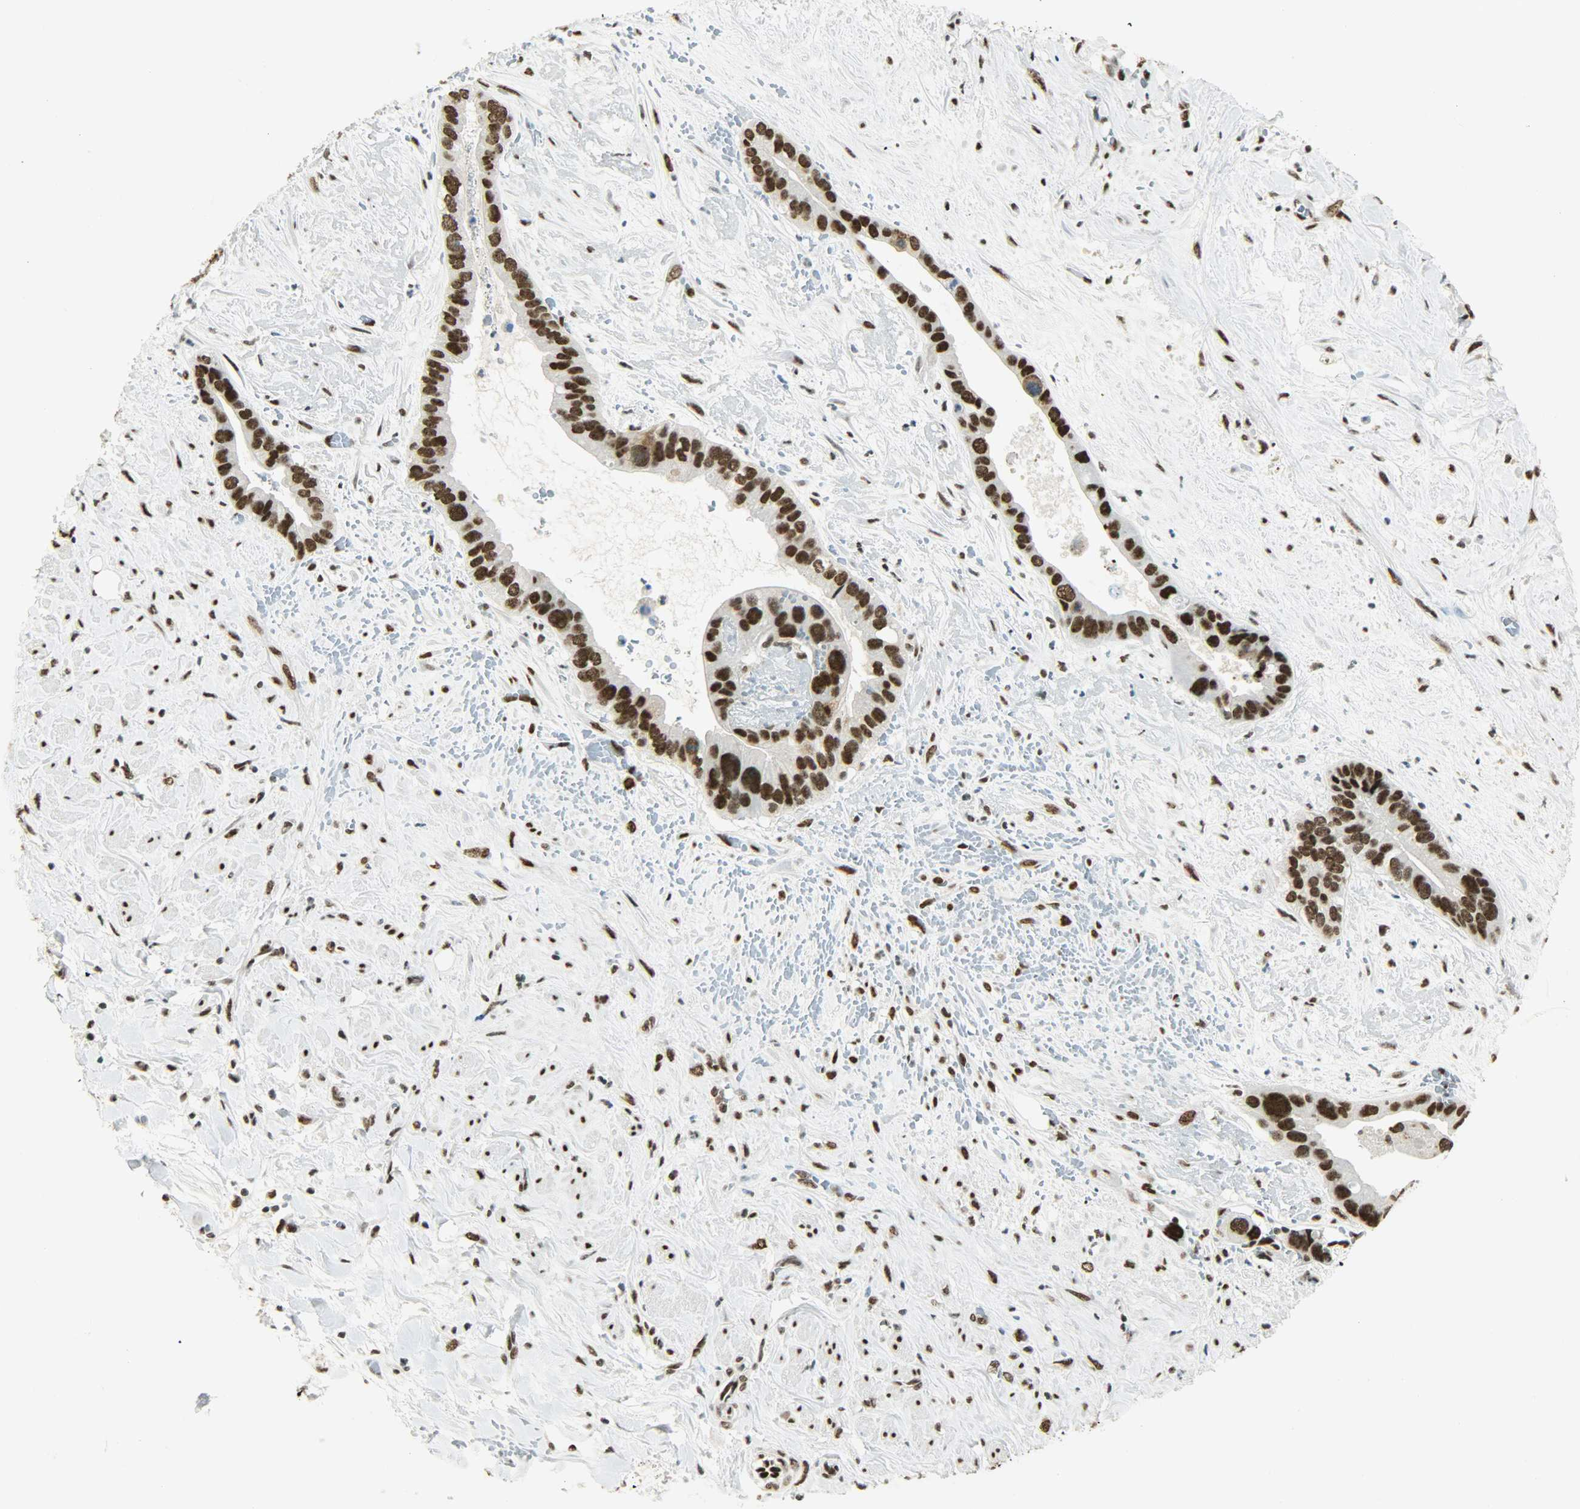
{"staining": {"intensity": "strong", "quantity": ">75%", "location": "nuclear"}, "tissue": "liver cancer", "cell_type": "Tumor cells", "image_type": "cancer", "snomed": [{"axis": "morphology", "description": "Cholangiocarcinoma"}, {"axis": "topography", "description": "Liver"}], "caption": "The immunohistochemical stain highlights strong nuclear positivity in tumor cells of cholangiocarcinoma (liver) tissue. Immunohistochemistry (ihc) stains the protein in brown and the nuclei are stained blue.", "gene": "MYEF2", "patient": {"sex": "female", "age": 65}}